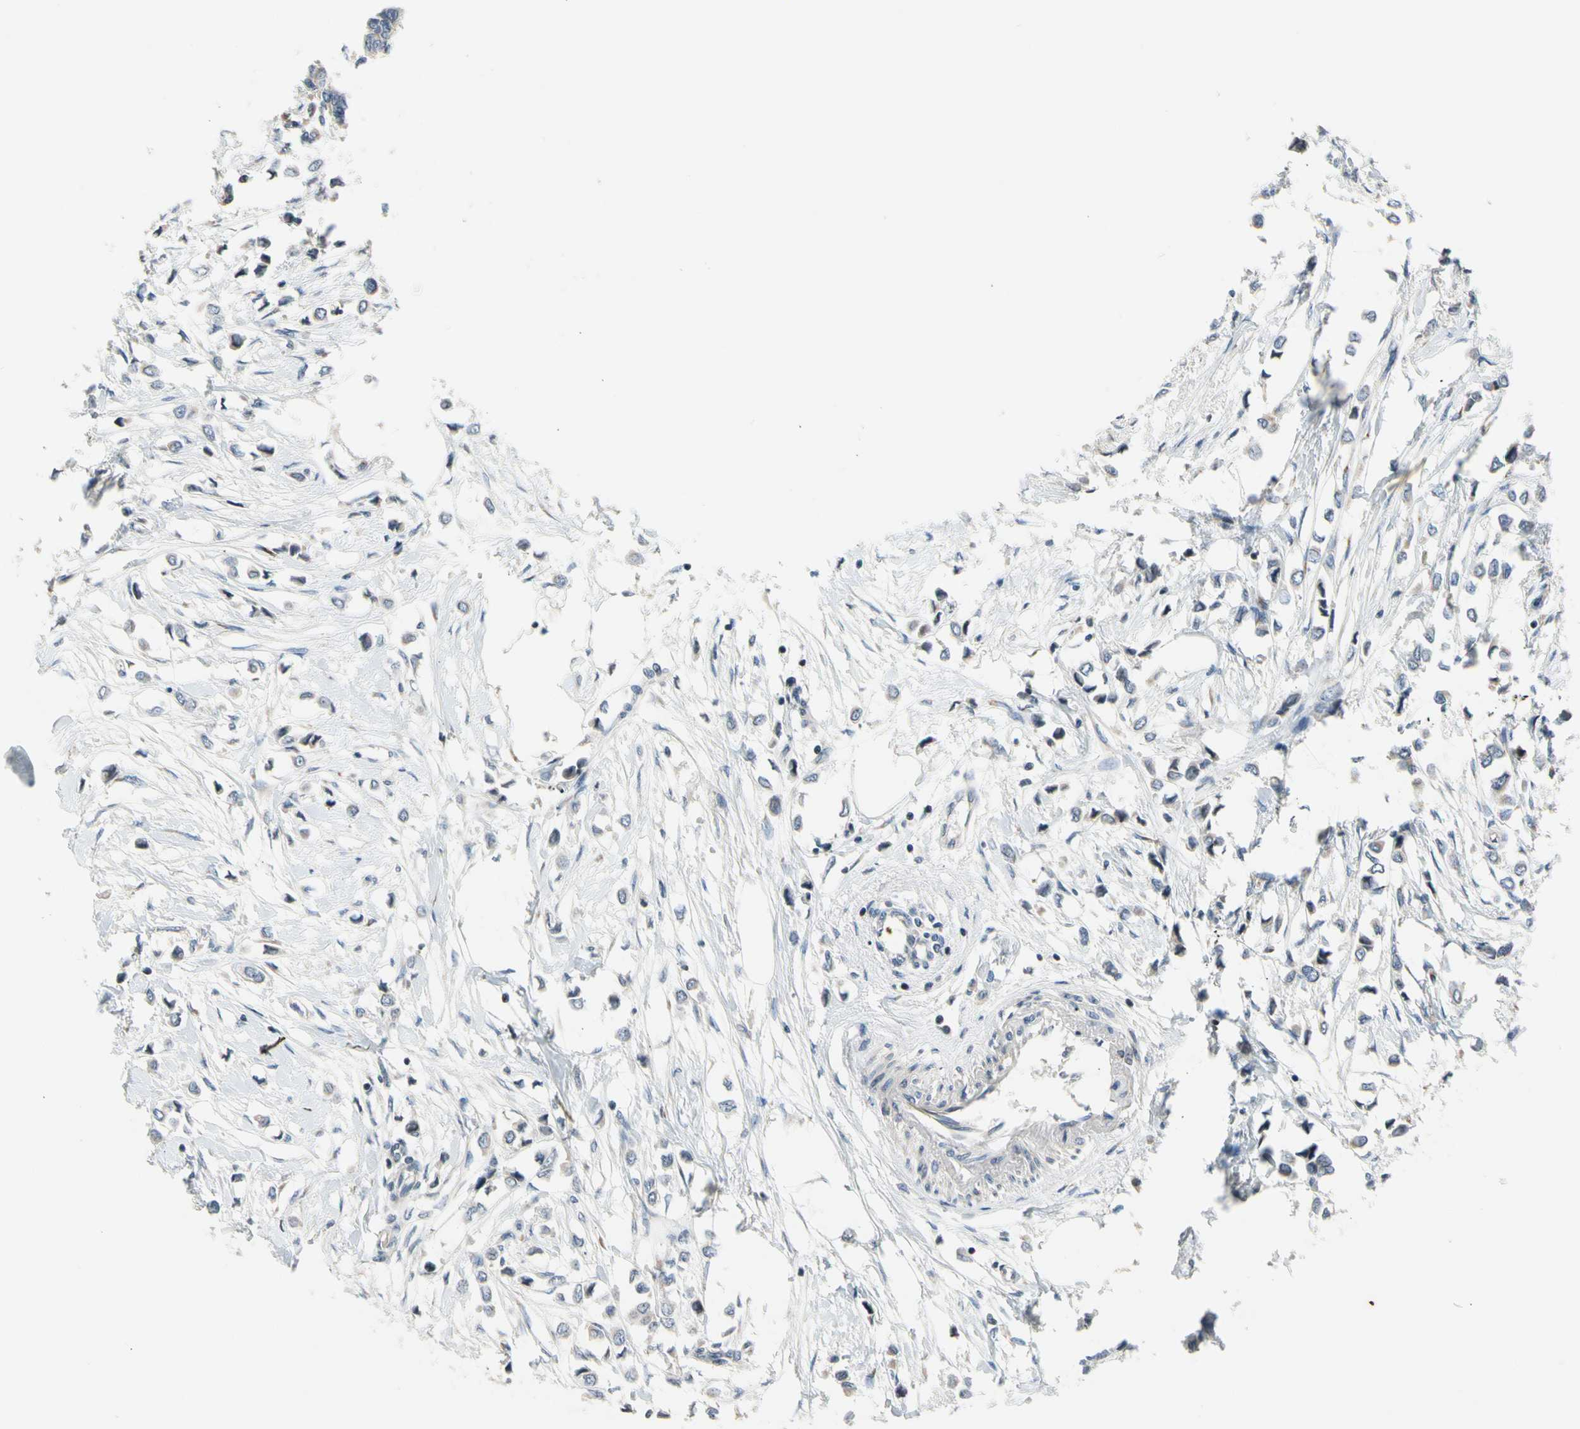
{"staining": {"intensity": "negative", "quantity": "none", "location": "none"}, "tissue": "breast cancer", "cell_type": "Tumor cells", "image_type": "cancer", "snomed": [{"axis": "morphology", "description": "Lobular carcinoma"}, {"axis": "topography", "description": "Breast"}], "caption": "DAB (3,3'-diaminobenzidine) immunohistochemical staining of human breast cancer displays no significant expression in tumor cells.", "gene": "SOX30", "patient": {"sex": "female", "age": 51}}